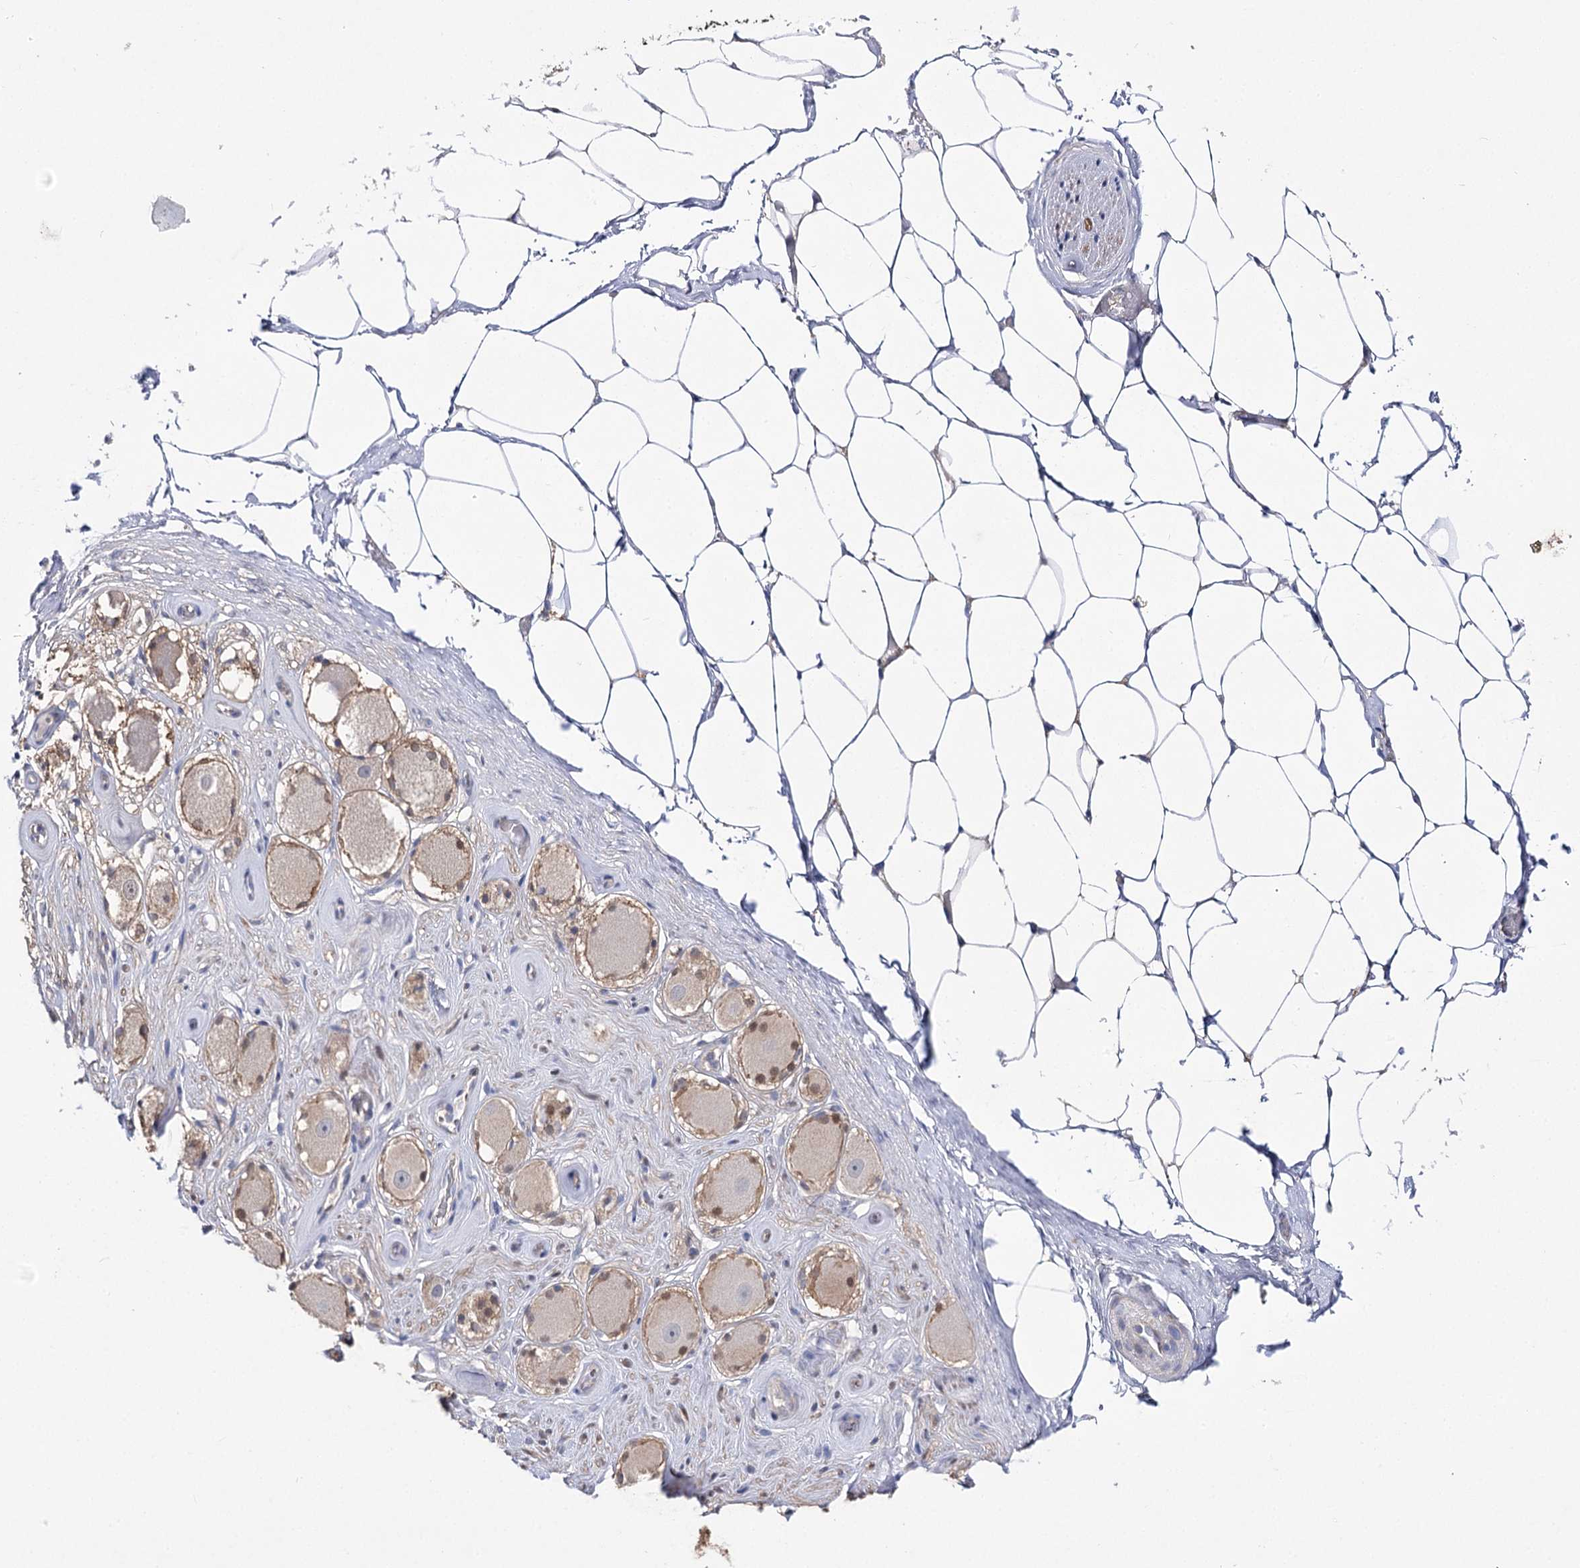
{"staining": {"intensity": "moderate", "quantity": "<25%", "location": "cytoplasmic/membranous"}, "tissue": "adipose tissue", "cell_type": "Adipocytes", "image_type": "normal", "snomed": [{"axis": "morphology", "description": "Normal tissue, NOS"}, {"axis": "morphology", "description": "Adenocarcinoma, Low grade"}, {"axis": "topography", "description": "Prostate"}, {"axis": "topography", "description": "Peripheral nerve tissue"}], "caption": "Immunohistochemical staining of unremarkable human adipose tissue reveals low levels of moderate cytoplasmic/membranous positivity in about <25% of adipocytes.", "gene": "AURKC", "patient": {"sex": "male", "age": 63}}